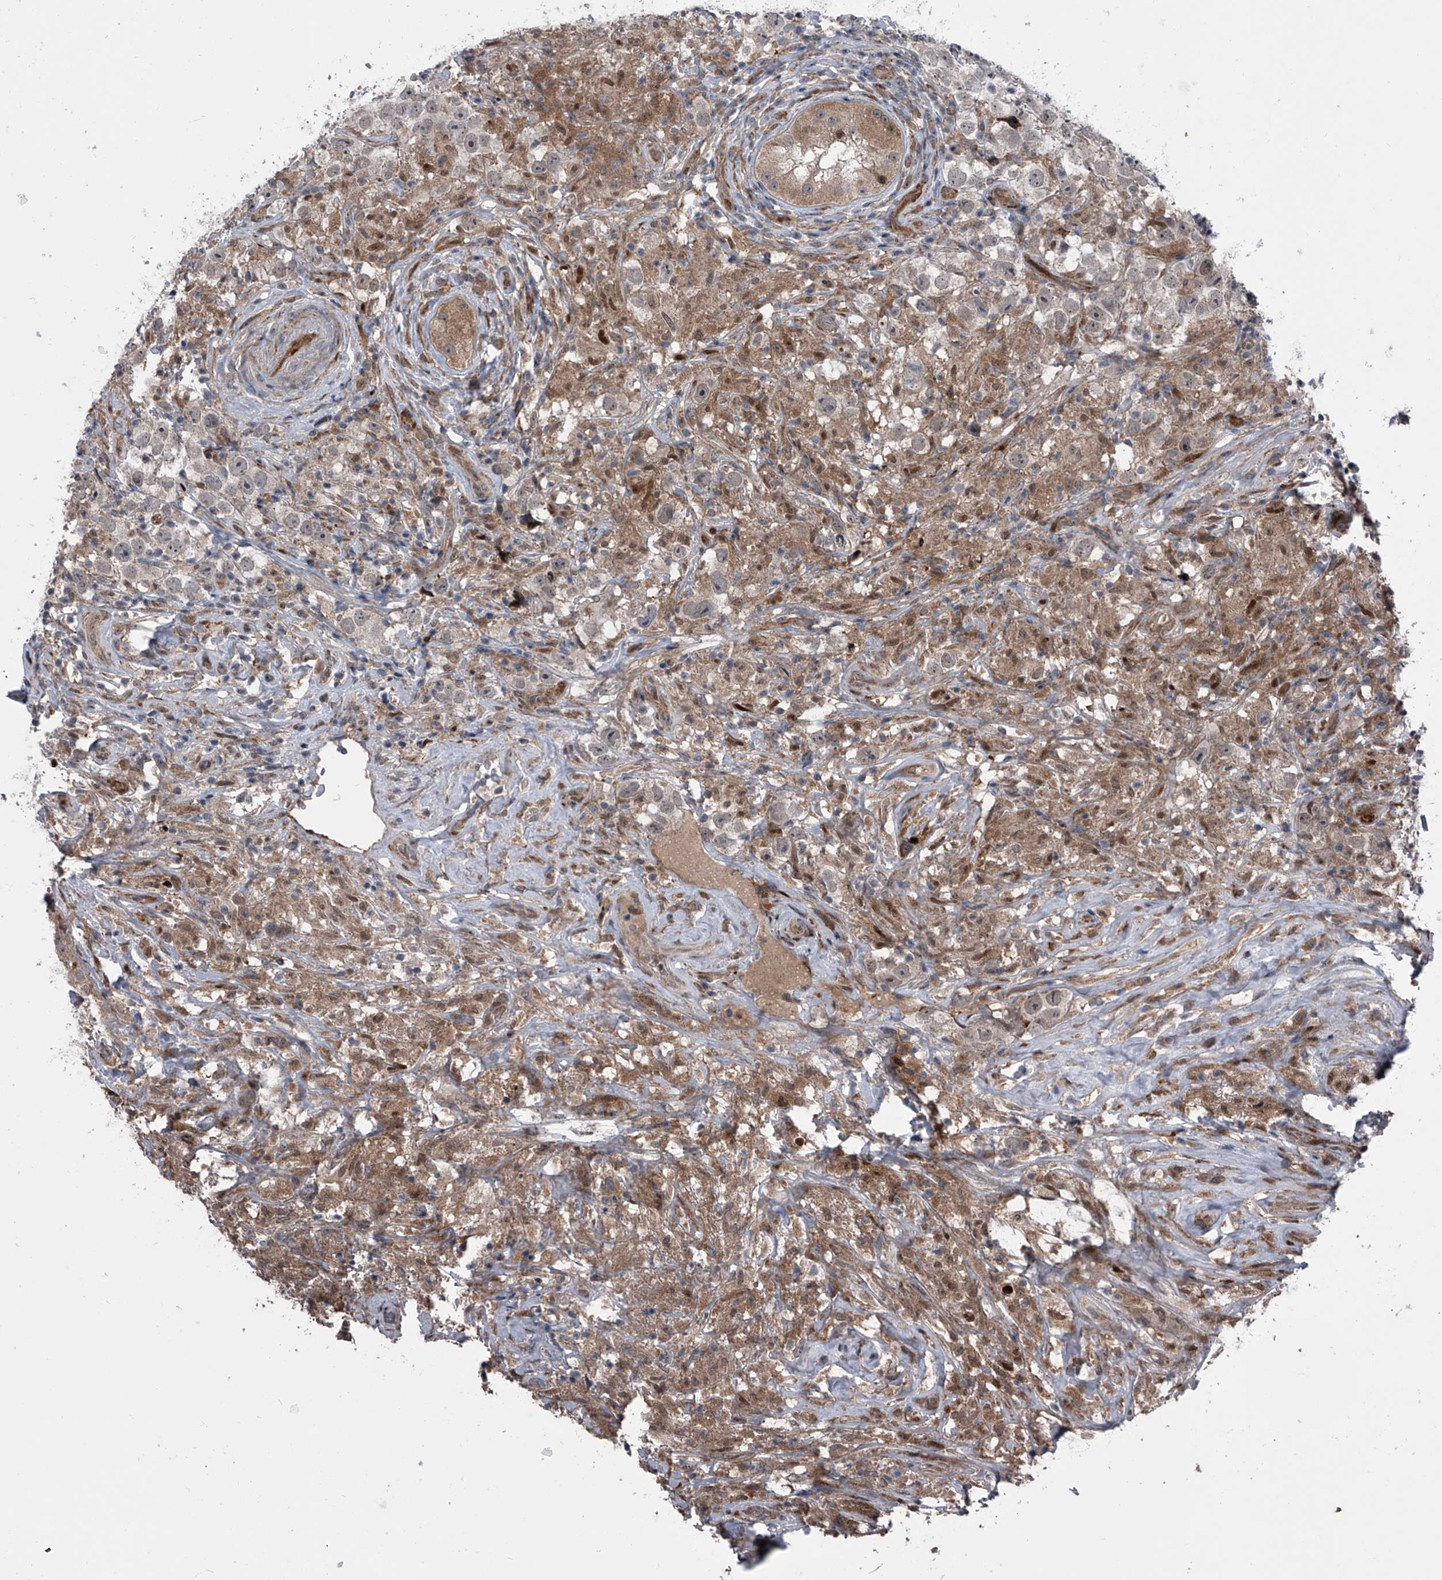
{"staining": {"intensity": "weak", "quantity": "<25%", "location": "nuclear"}, "tissue": "testis cancer", "cell_type": "Tumor cells", "image_type": "cancer", "snomed": [{"axis": "morphology", "description": "Seminoma, NOS"}, {"axis": "topography", "description": "Testis"}], "caption": "High magnification brightfield microscopy of testis cancer stained with DAB (3,3'-diaminobenzidine) (brown) and counterstained with hematoxylin (blue): tumor cells show no significant expression.", "gene": "ELK4", "patient": {"sex": "male", "age": 49}}